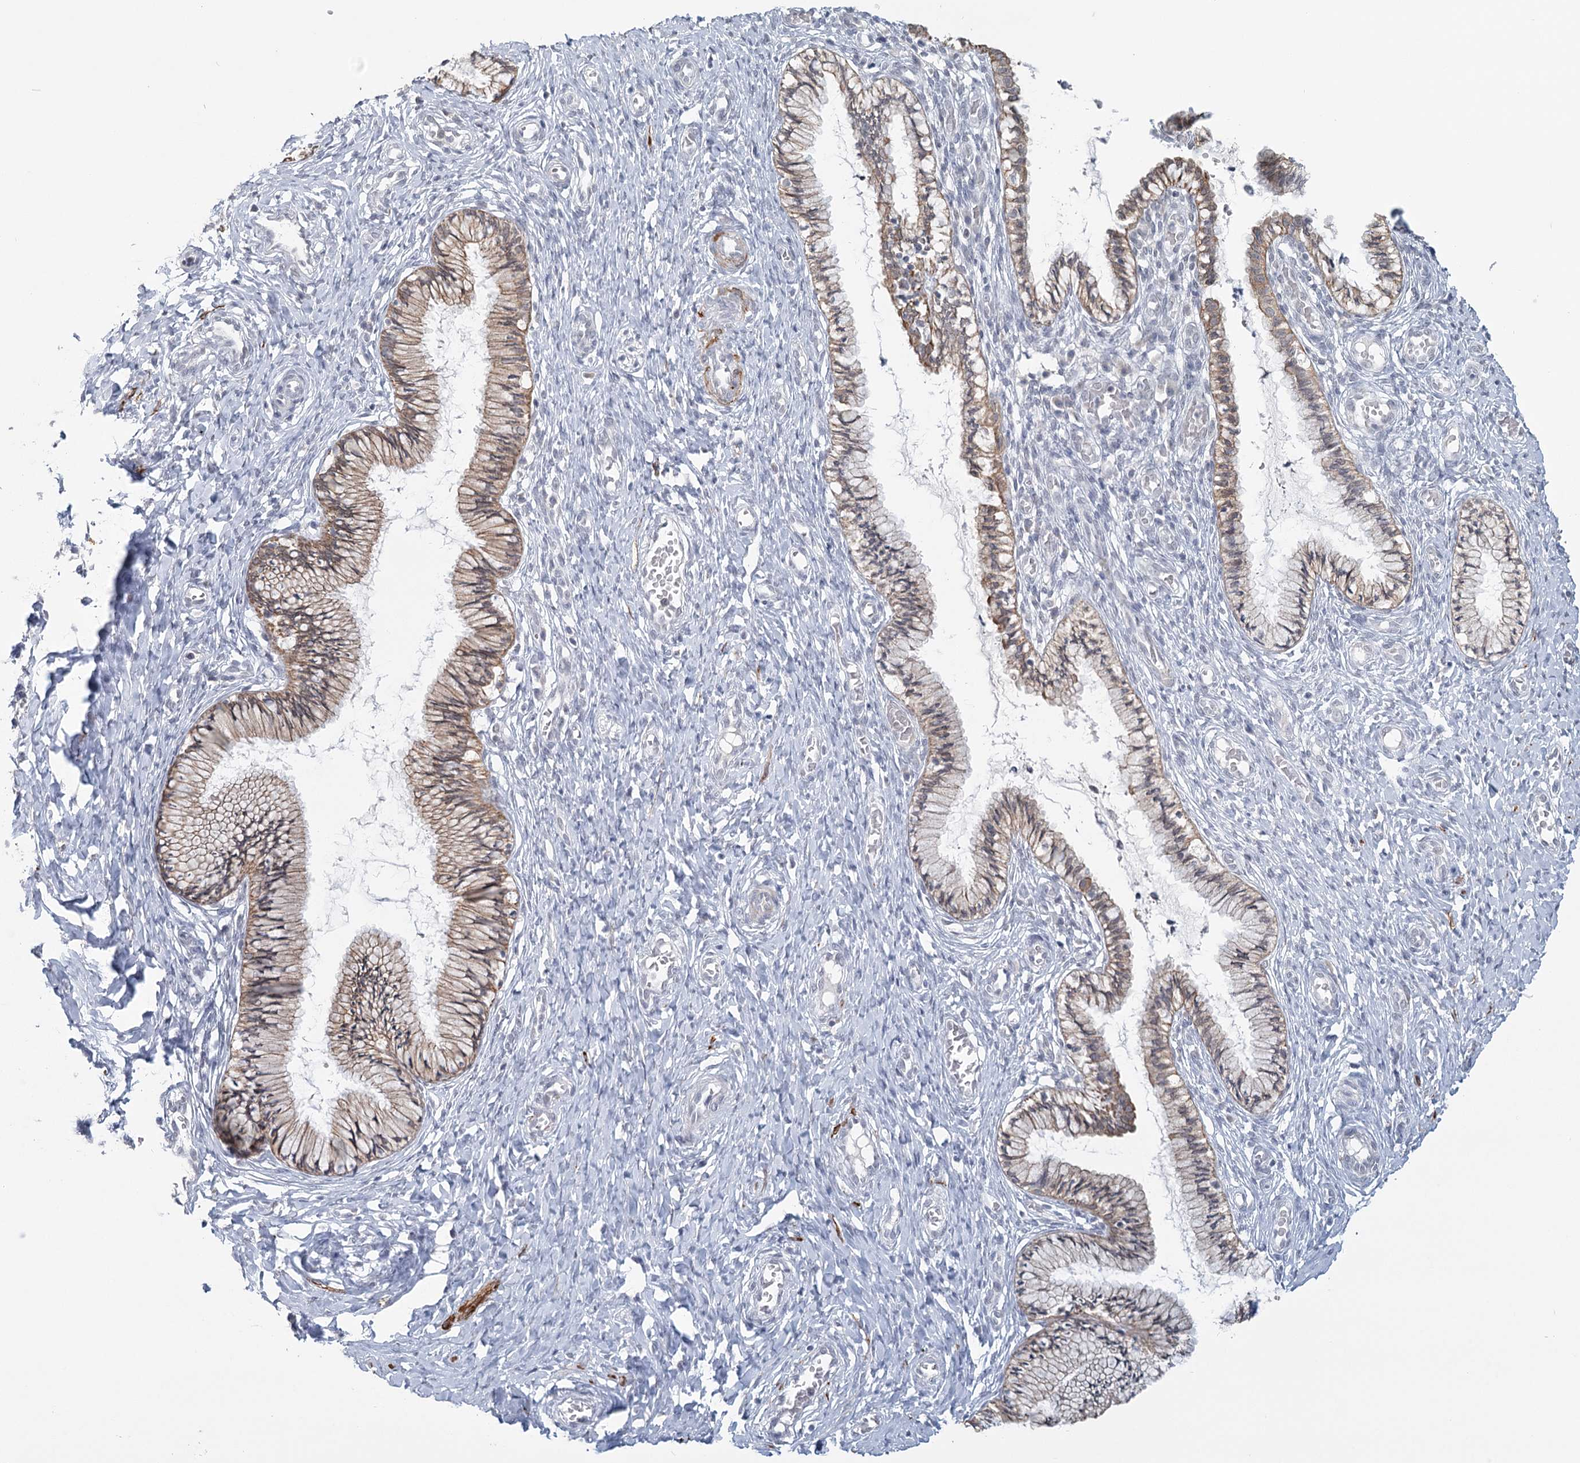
{"staining": {"intensity": "weak", "quantity": "25%-75%", "location": "cytoplasmic/membranous"}, "tissue": "cervix", "cell_type": "Glandular cells", "image_type": "normal", "snomed": [{"axis": "morphology", "description": "Normal tissue, NOS"}, {"axis": "topography", "description": "Cervix"}], "caption": "Immunohistochemical staining of normal human cervix displays low levels of weak cytoplasmic/membranous staining in approximately 25%-75% of glandular cells. The staining was performed using DAB, with brown indicating positive protein expression. Nuclei are stained blue with hematoxylin.", "gene": "TMEM70", "patient": {"sex": "female", "age": 27}}